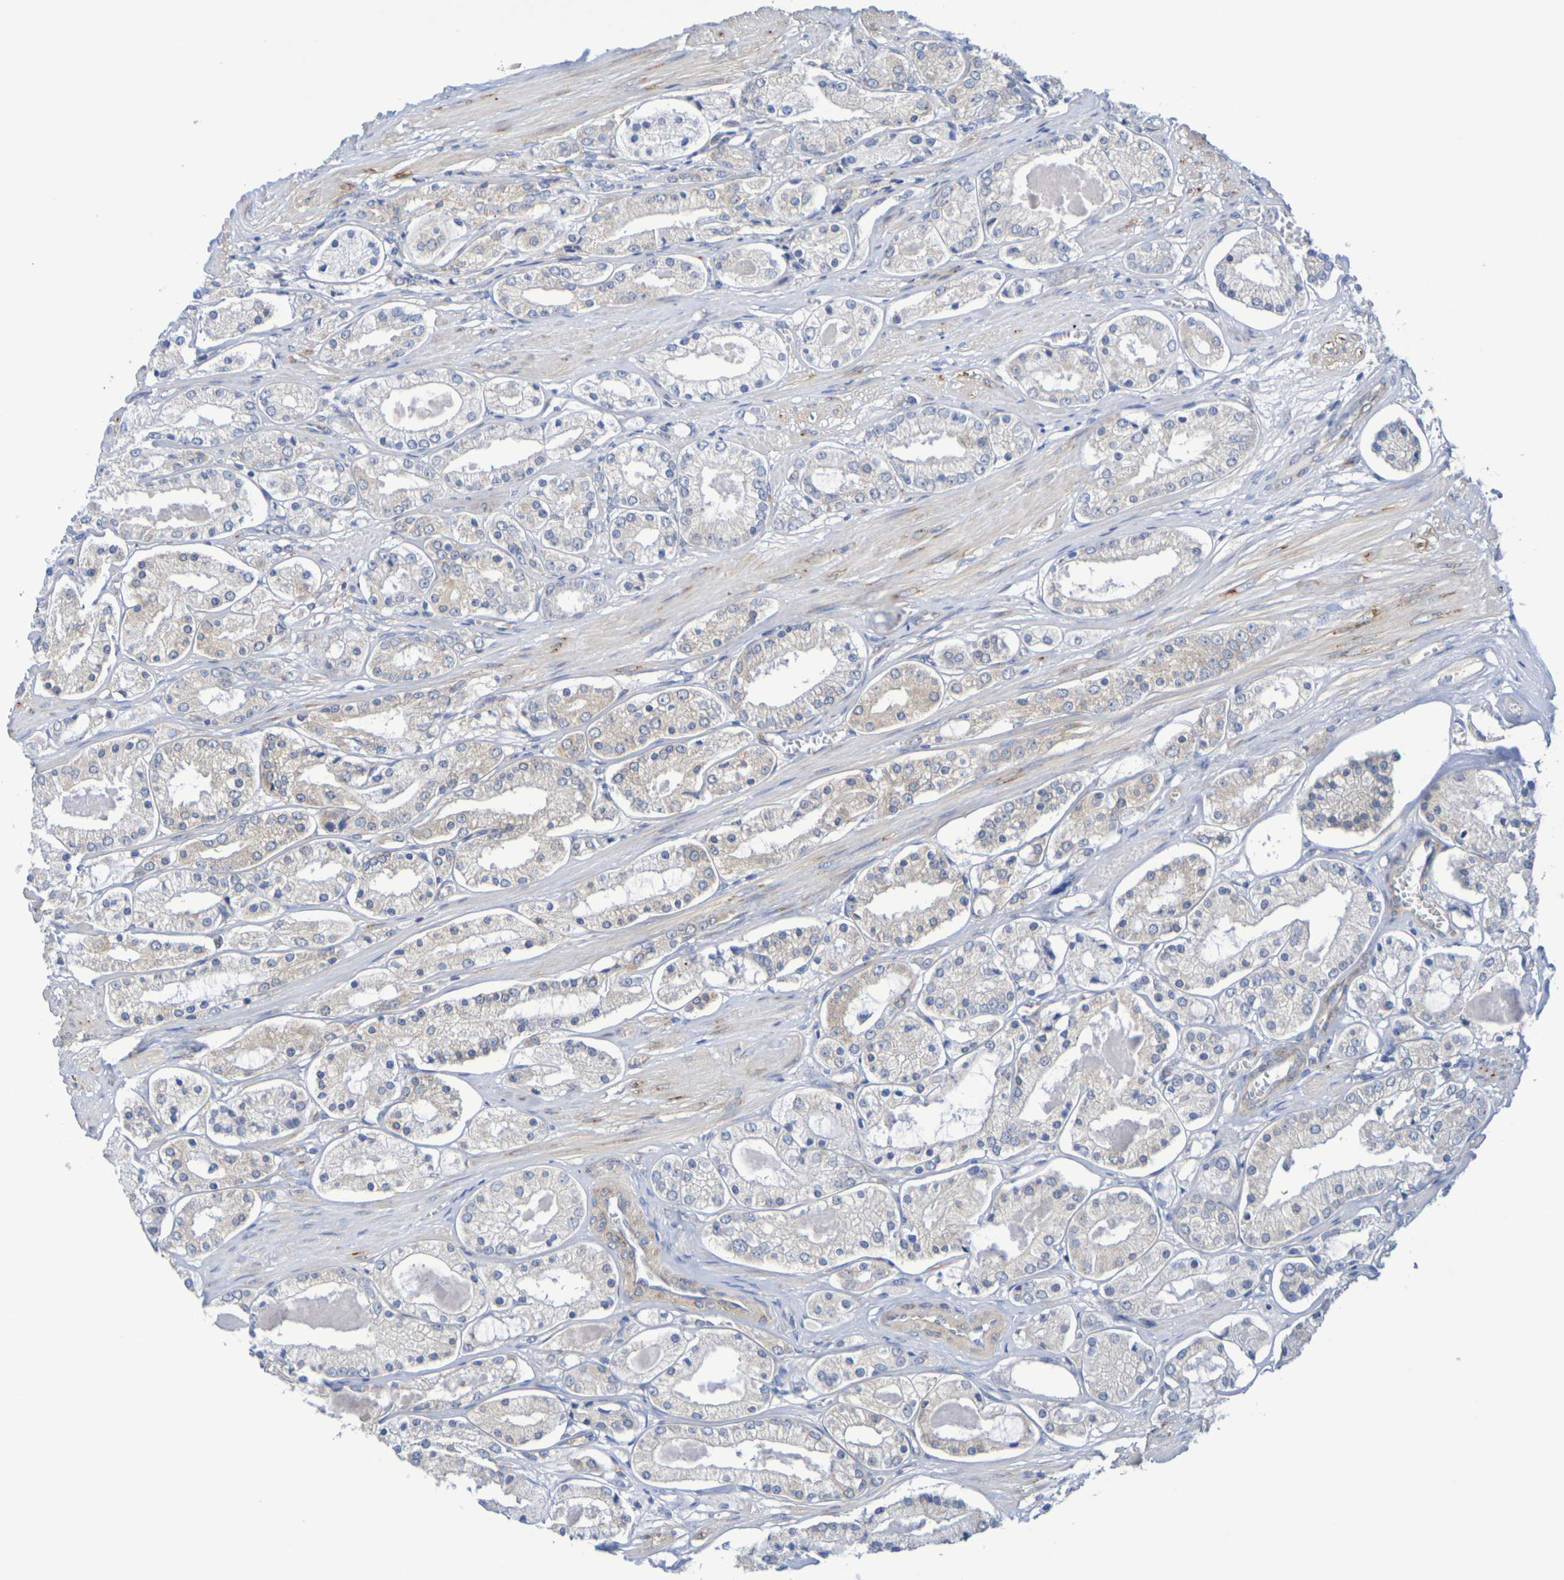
{"staining": {"intensity": "weak", "quantity": "25%-75%", "location": "cytoplasmic/membranous"}, "tissue": "prostate cancer", "cell_type": "Tumor cells", "image_type": "cancer", "snomed": [{"axis": "morphology", "description": "Adenocarcinoma, High grade"}, {"axis": "topography", "description": "Prostate"}], "caption": "DAB (3,3'-diaminobenzidine) immunohistochemical staining of prostate cancer displays weak cytoplasmic/membranous protein positivity in about 25%-75% of tumor cells.", "gene": "TMCC3", "patient": {"sex": "male", "age": 66}}